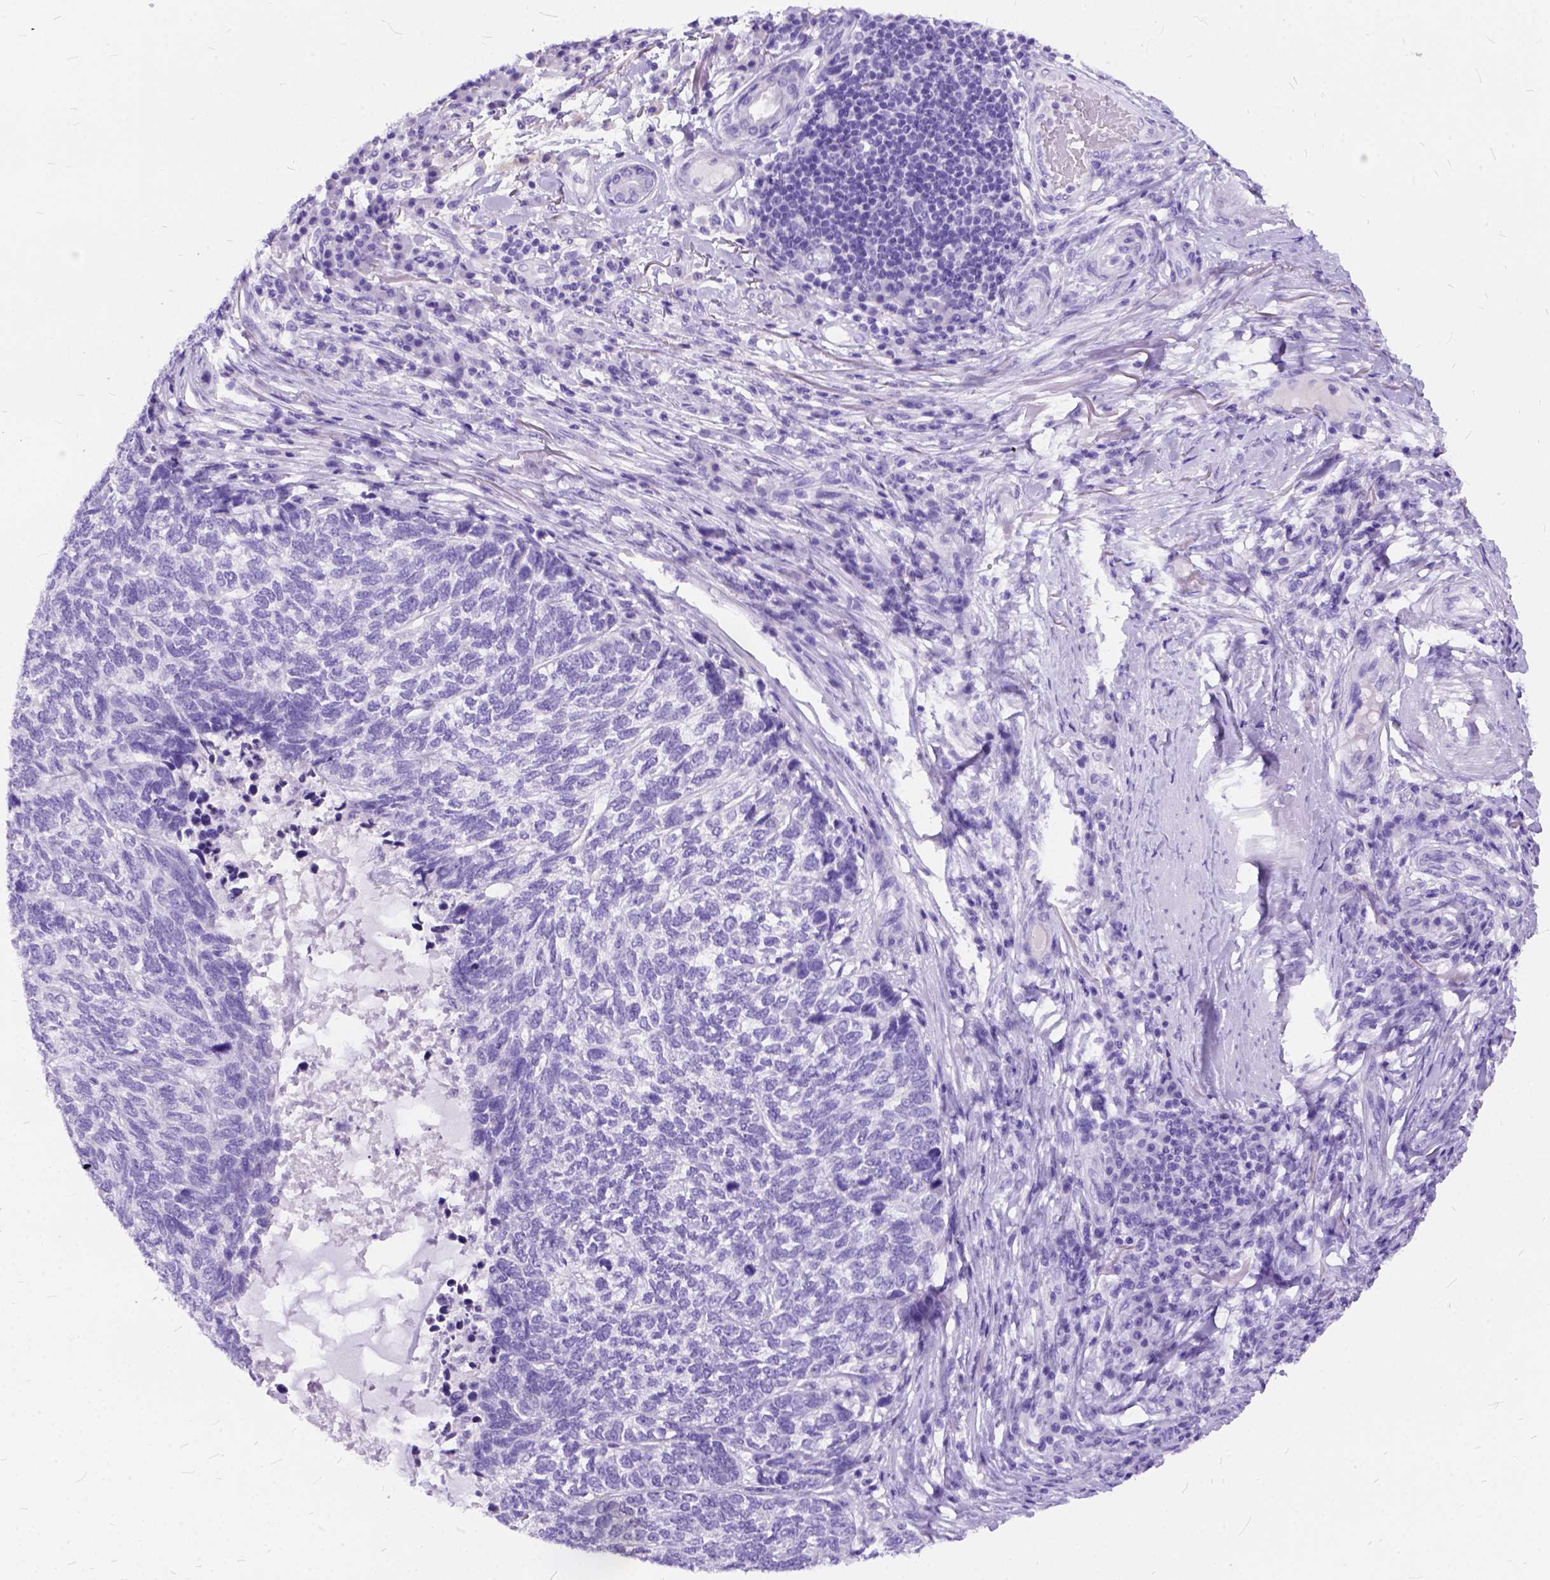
{"staining": {"intensity": "negative", "quantity": "none", "location": "none"}, "tissue": "skin cancer", "cell_type": "Tumor cells", "image_type": "cancer", "snomed": [{"axis": "morphology", "description": "Basal cell carcinoma"}, {"axis": "topography", "description": "Skin"}], "caption": "Tumor cells are negative for protein expression in human basal cell carcinoma (skin).", "gene": "C1QTNF3", "patient": {"sex": "female", "age": 65}}